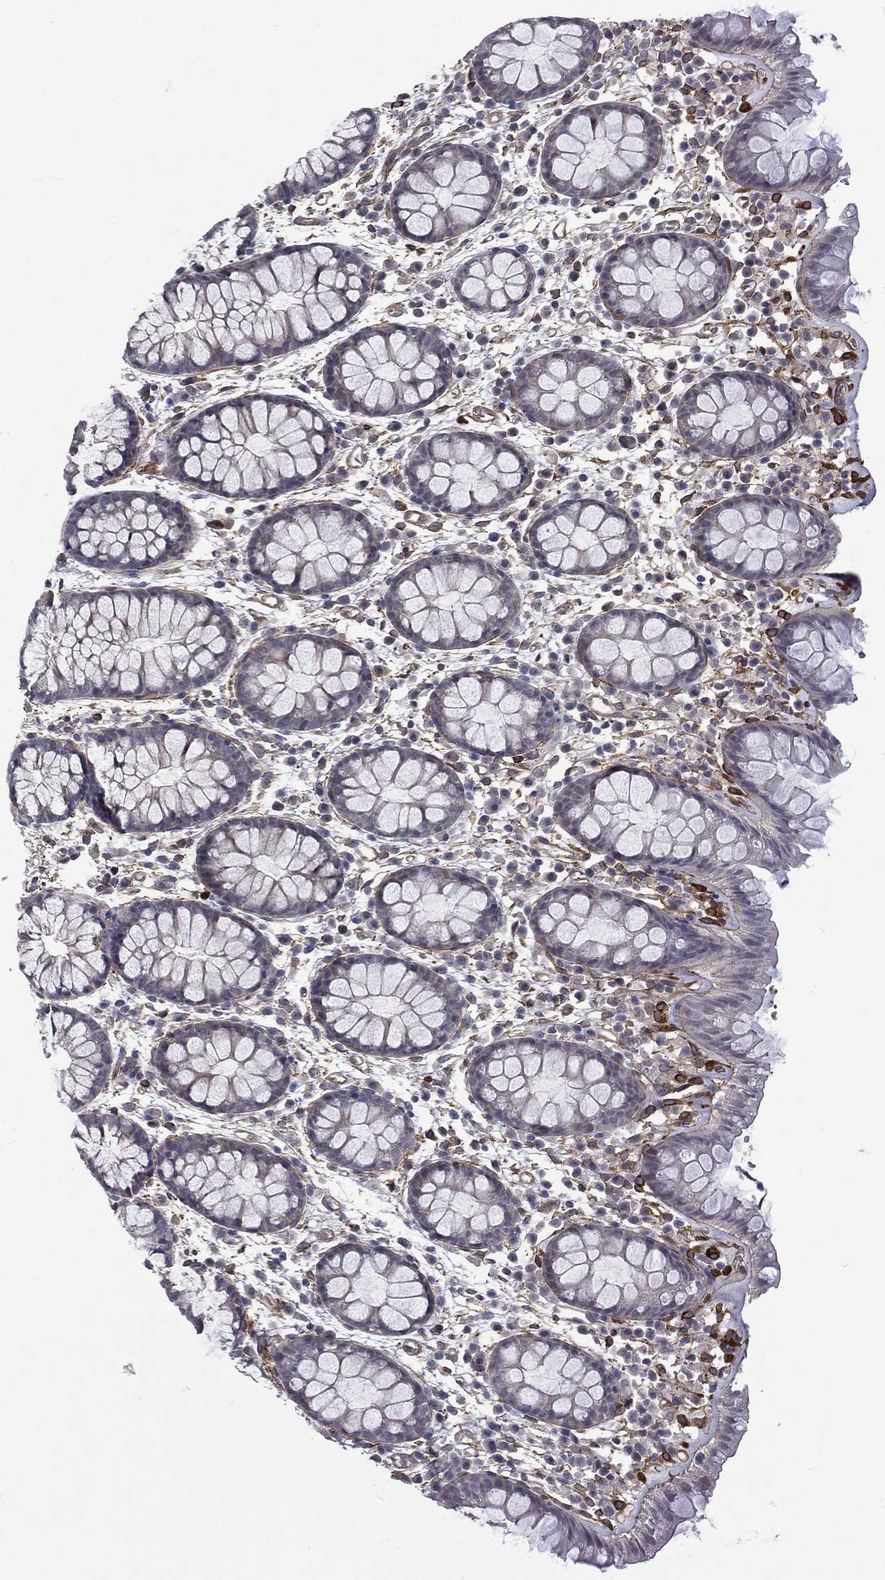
{"staining": {"intensity": "negative", "quantity": "none", "location": "none"}, "tissue": "colon", "cell_type": "Endothelial cells", "image_type": "normal", "snomed": [{"axis": "morphology", "description": "Normal tissue, NOS"}, {"axis": "topography", "description": "Colon"}], "caption": "Endothelial cells are negative for brown protein staining in benign colon. Brightfield microscopy of immunohistochemistry stained with DAB (brown) and hematoxylin (blue), captured at high magnification.", "gene": "PPFIBP1", "patient": {"sex": "male", "age": 76}}